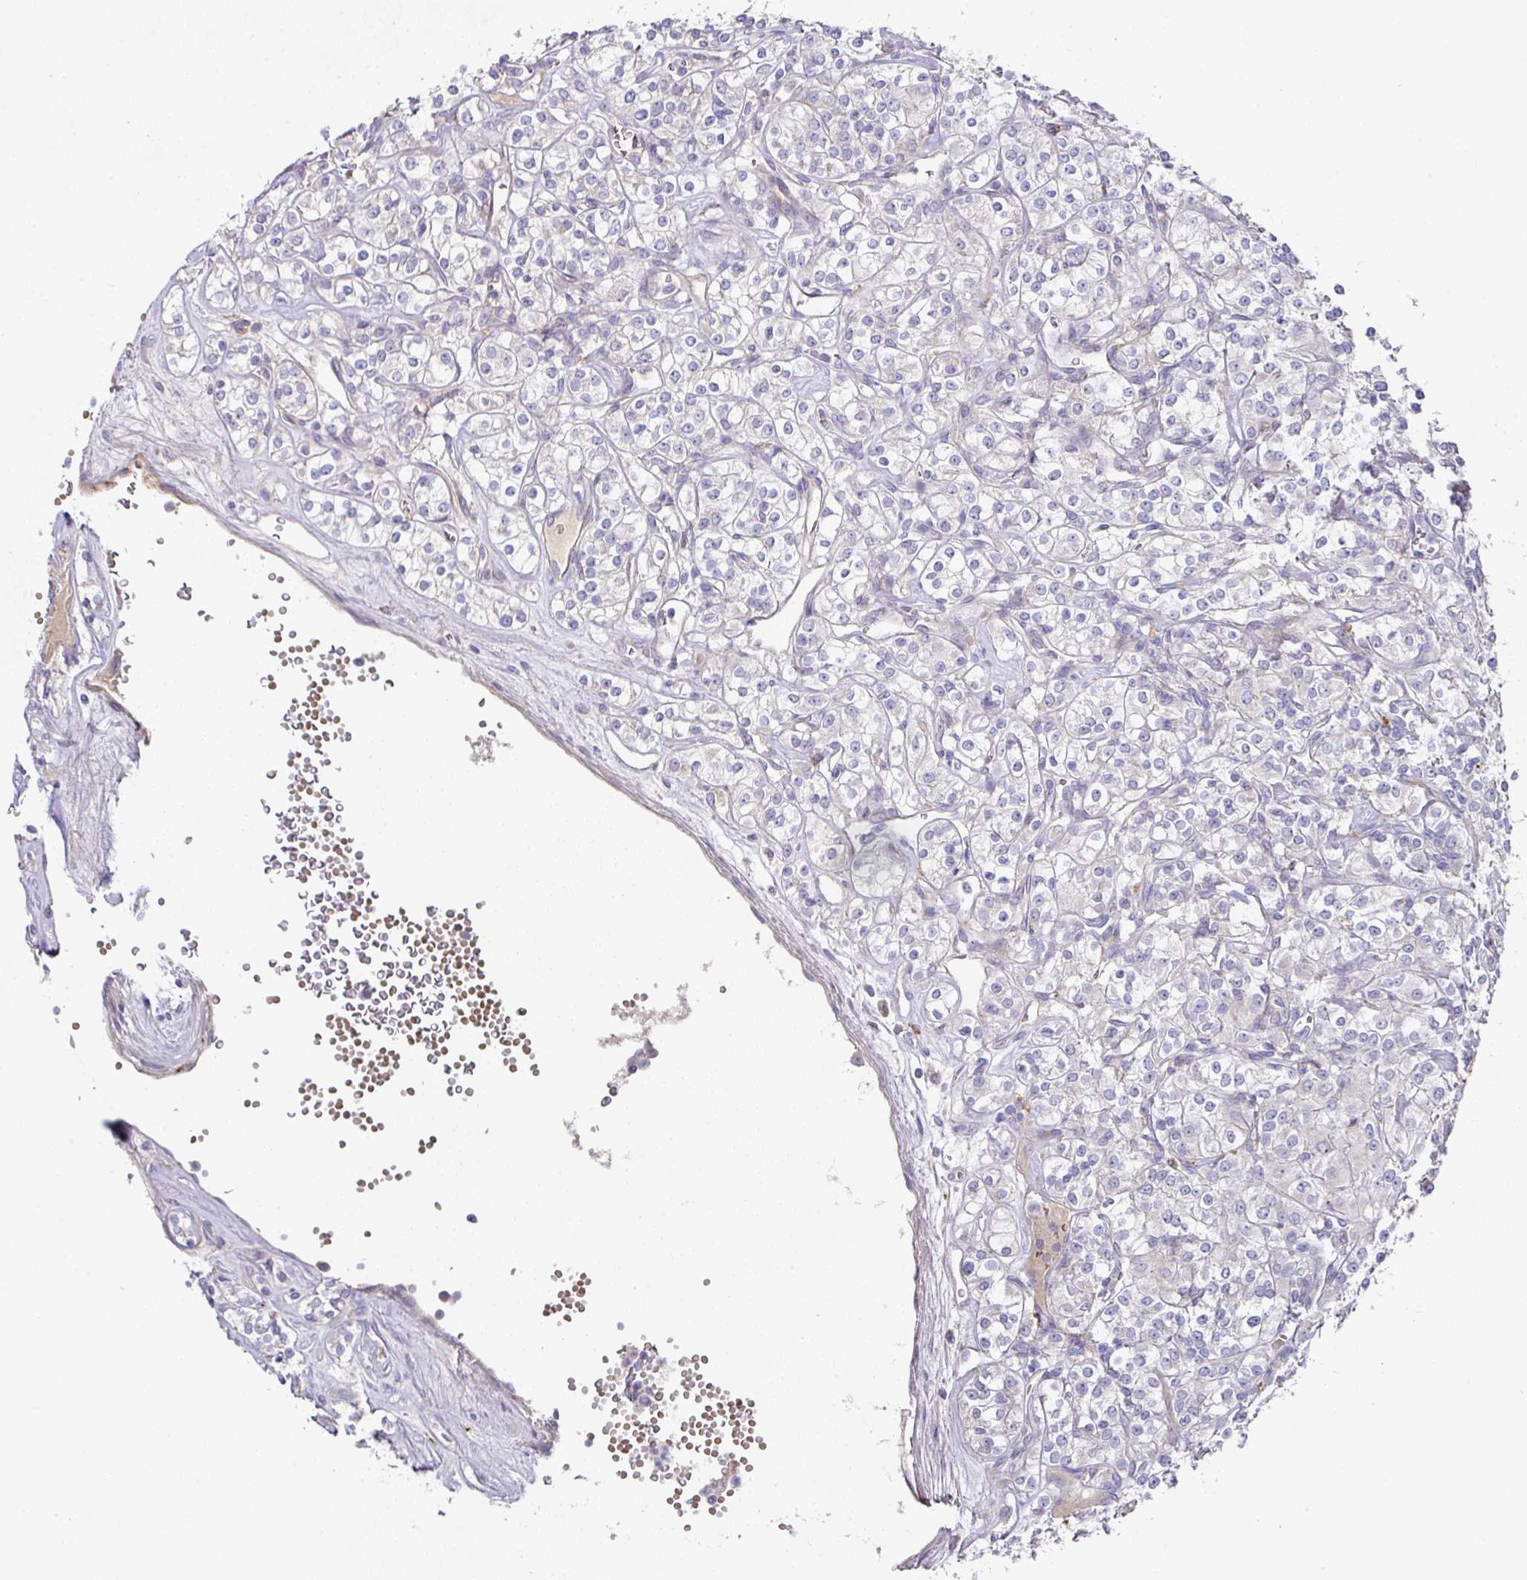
{"staining": {"intensity": "negative", "quantity": "none", "location": "none"}, "tissue": "renal cancer", "cell_type": "Tumor cells", "image_type": "cancer", "snomed": [{"axis": "morphology", "description": "Adenocarcinoma, NOS"}, {"axis": "topography", "description": "Kidney"}], "caption": "Micrograph shows no protein positivity in tumor cells of renal adenocarcinoma tissue.", "gene": "TARM1", "patient": {"sex": "male", "age": 77}}